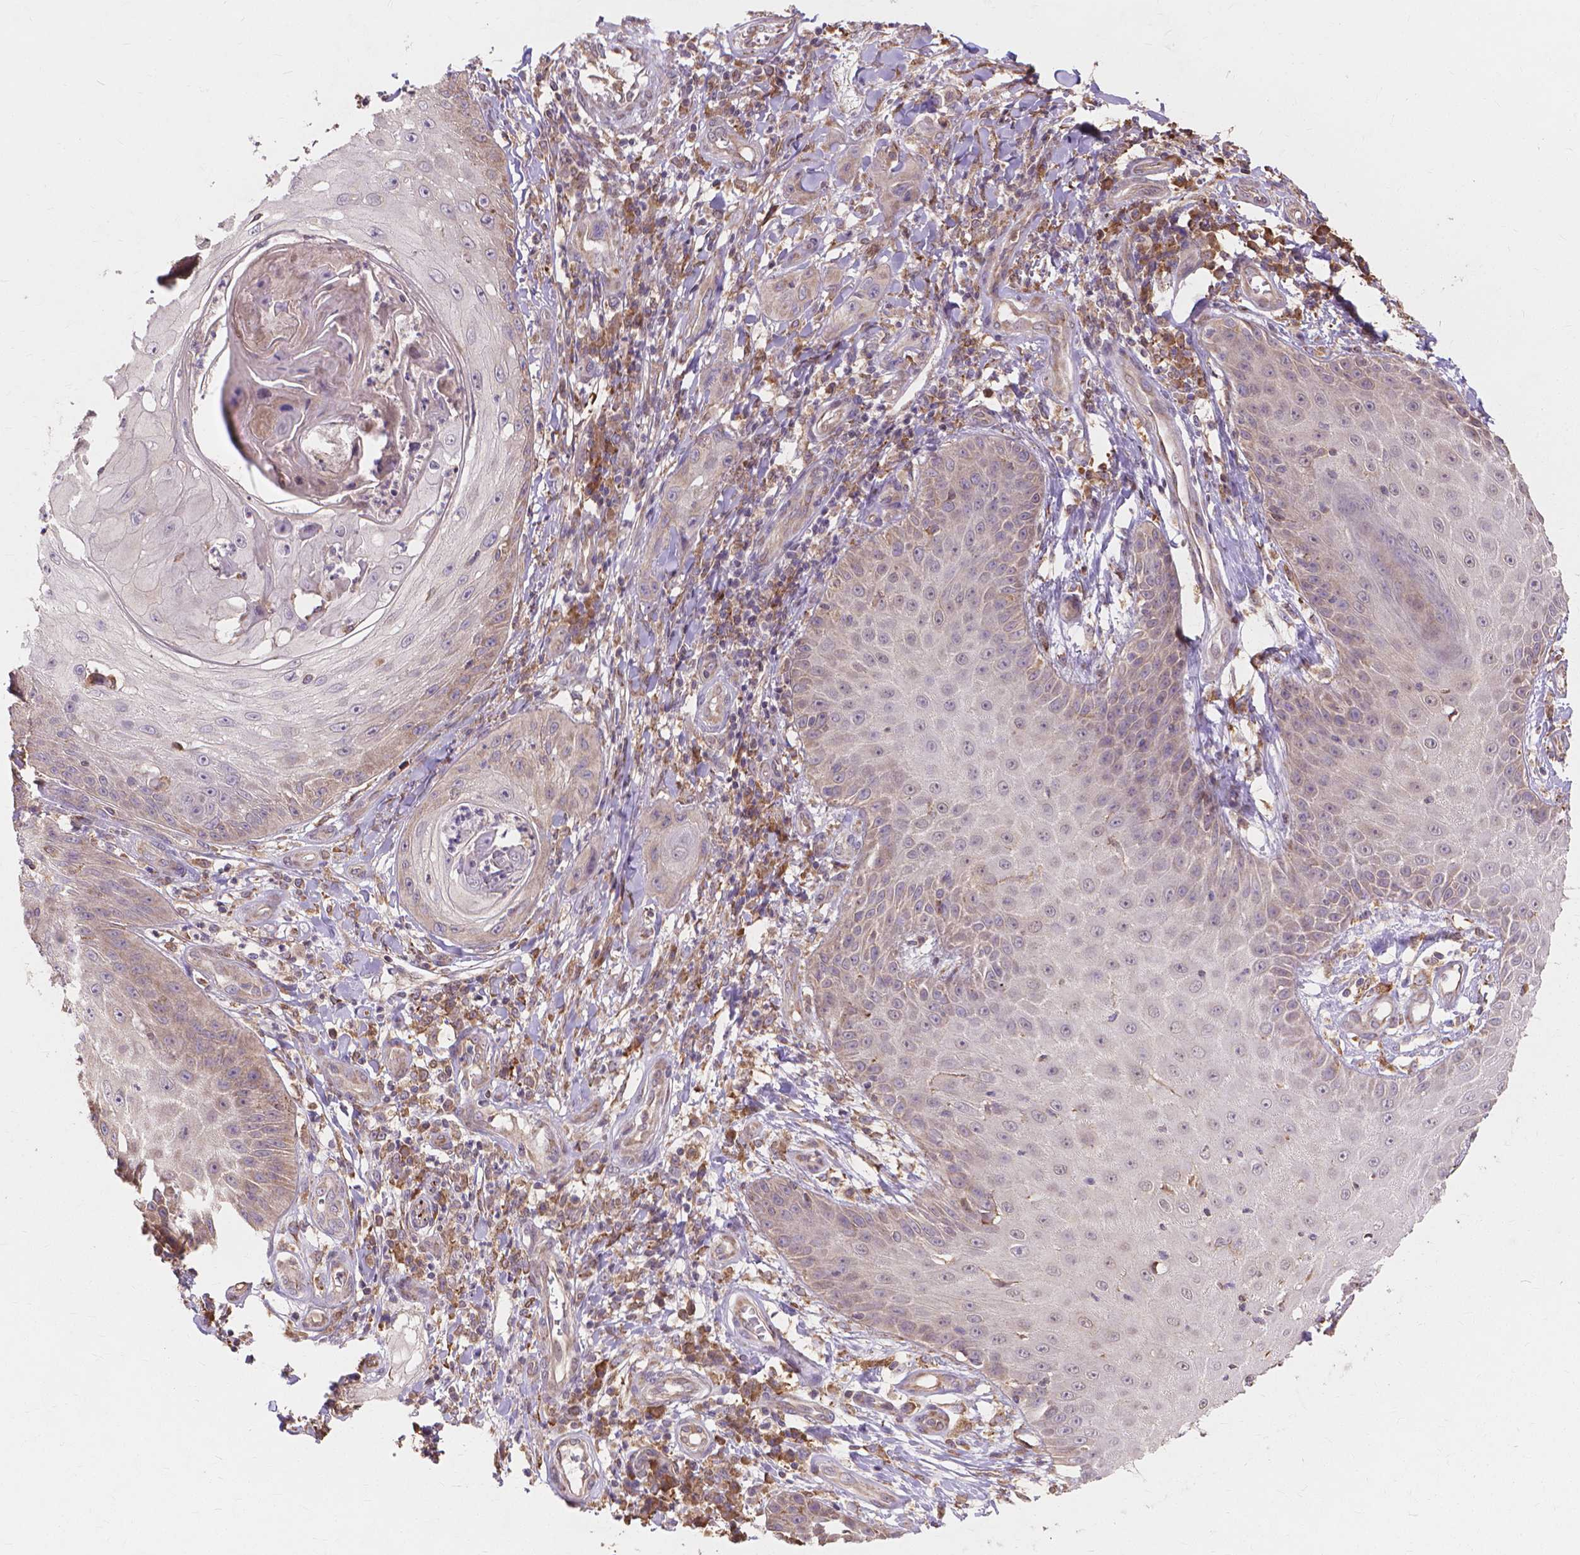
{"staining": {"intensity": "weak", "quantity": "25%-75%", "location": "cytoplasmic/membranous"}, "tissue": "skin cancer", "cell_type": "Tumor cells", "image_type": "cancer", "snomed": [{"axis": "morphology", "description": "Squamous cell carcinoma, NOS"}, {"axis": "topography", "description": "Skin"}], "caption": "Protein analysis of squamous cell carcinoma (skin) tissue exhibits weak cytoplasmic/membranous positivity in approximately 25%-75% of tumor cells.", "gene": "TAB2", "patient": {"sex": "male", "age": 70}}